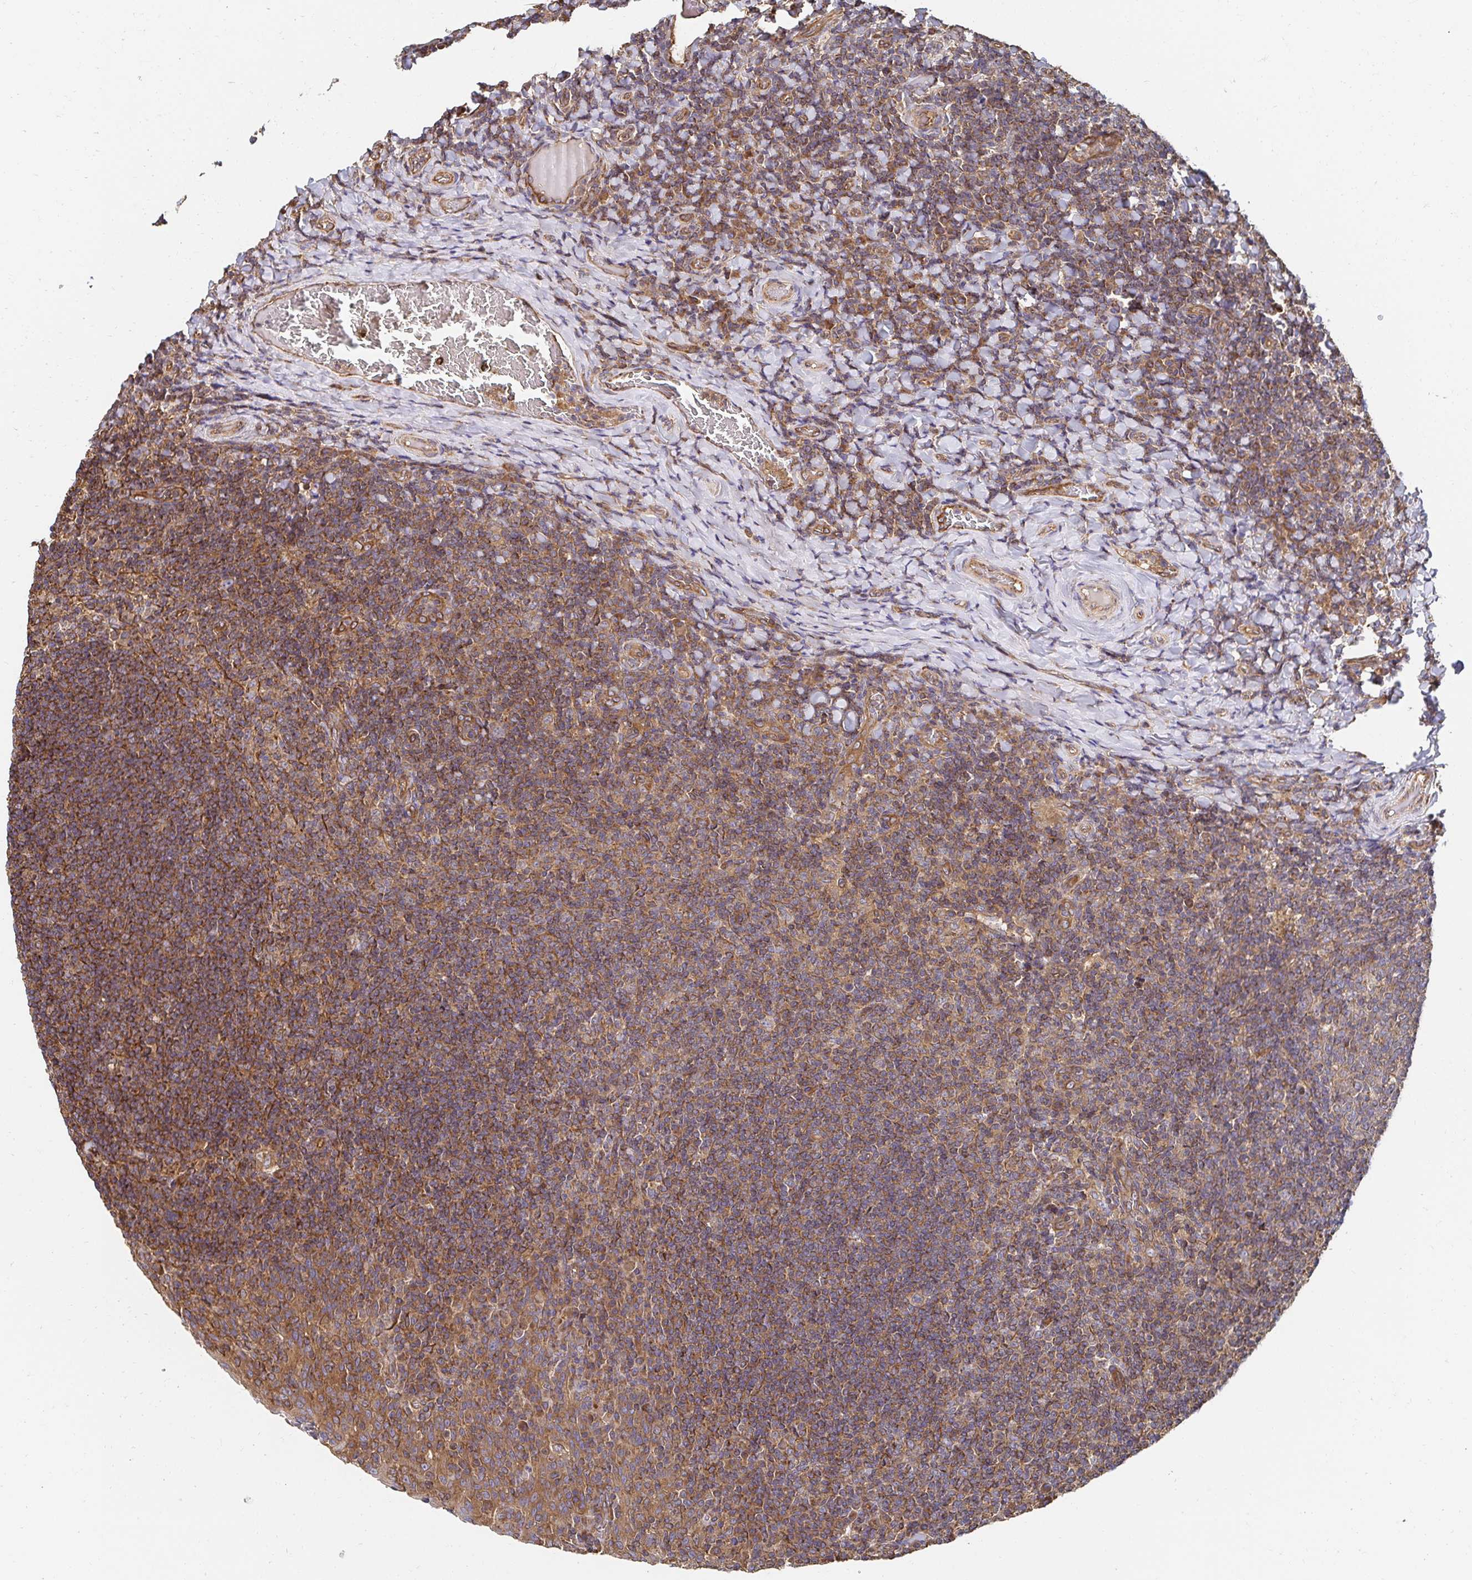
{"staining": {"intensity": "moderate", "quantity": "25%-75%", "location": "cytoplasmic/membranous"}, "tissue": "tonsil", "cell_type": "Germinal center cells", "image_type": "normal", "snomed": [{"axis": "morphology", "description": "Normal tissue, NOS"}, {"axis": "topography", "description": "Tonsil"}], "caption": "Tonsil stained with DAB (3,3'-diaminobenzidine) immunohistochemistry (IHC) demonstrates medium levels of moderate cytoplasmic/membranous staining in about 25%-75% of germinal center cells.", "gene": "APBB1", "patient": {"sex": "female", "age": 10}}